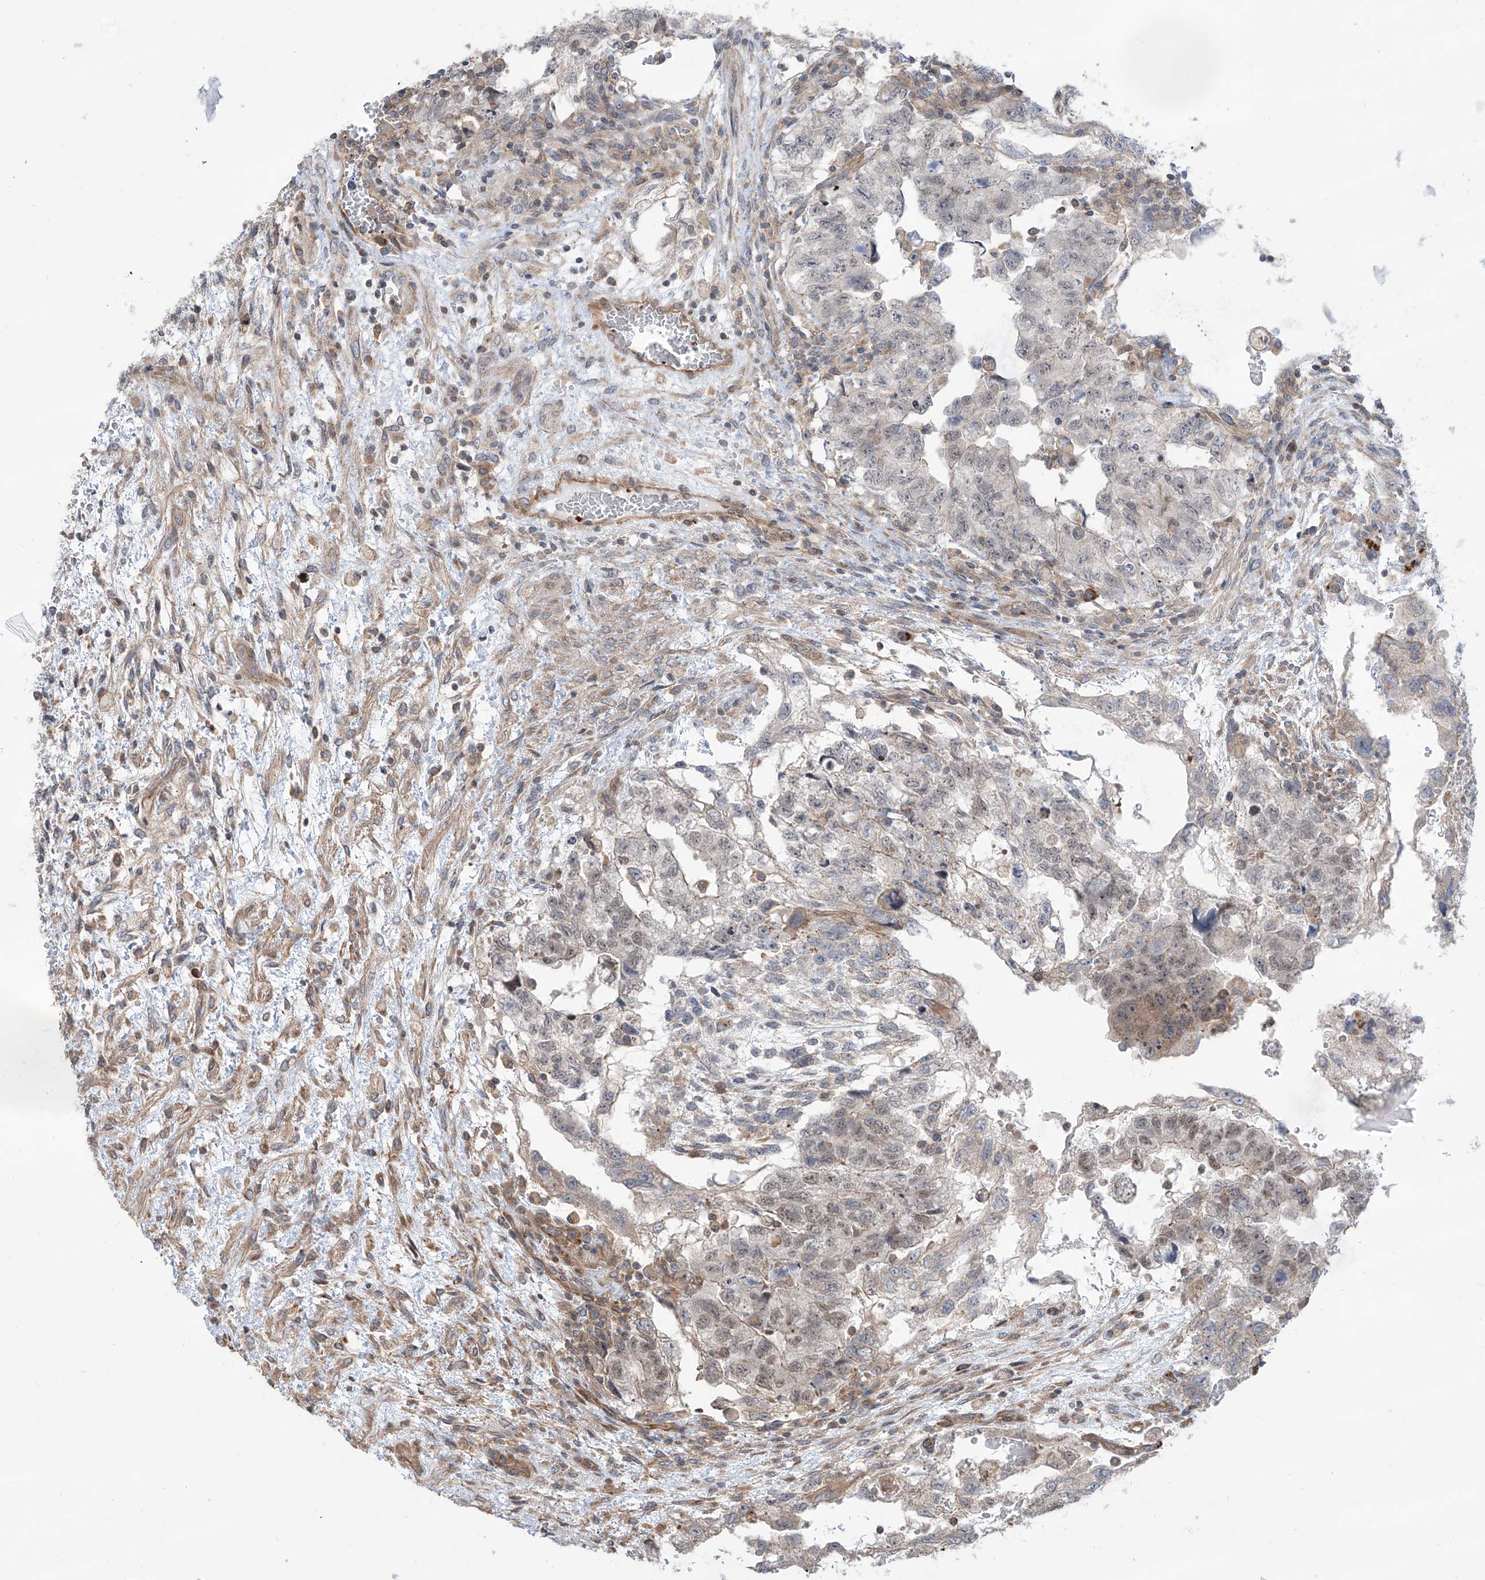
{"staining": {"intensity": "negative", "quantity": "none", "location": "none"}, "tissue": "testis cancer", "cell_type": "Tumor cells", "image_type": "cancer", "snomed": [{"axis": "morphology", "description": "Carcinoma, Embryonal, NOS"}, {"axis": "topography", "description": "Testis"}], "caption": "The micrograph demonstrates no staining of tumor cells in testis cancer.", "gene": "APAF1", "patient": {"sex": "male", "age": 36}}